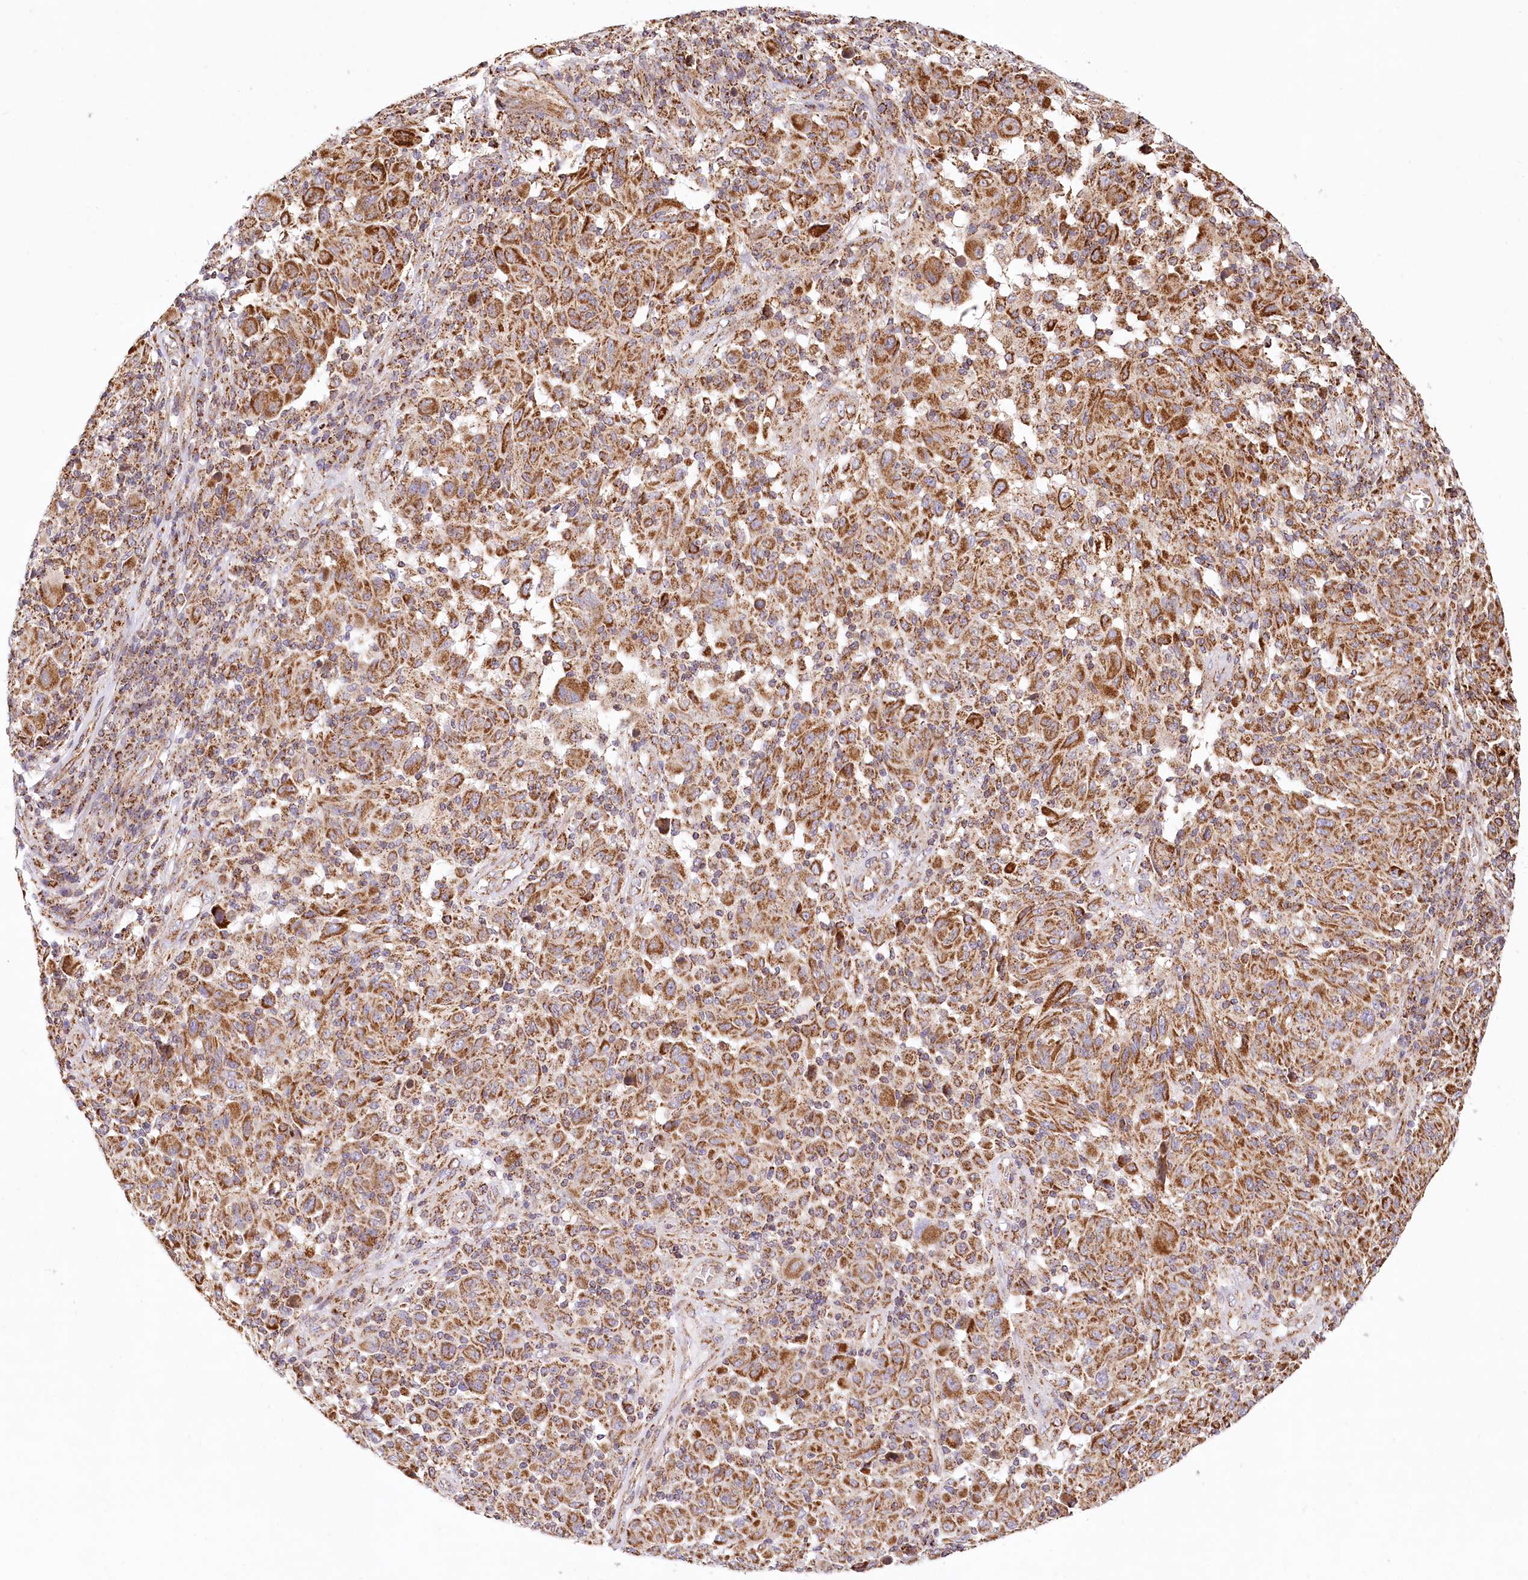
{"staining": {"intensity": "strong", "quantity": ">75%", "location": "cytoplasmic/membranous"}, "tissue": "melanoma", "cell_type": "Tumor cells", "image_type": "cancer", "snomed": [{"axis": "morphology", "description": "Malignant melanoma, NOS"}, {"axis": "topography", "description": "Skin"}], "caption": "Approximately >75% of tumor cells in human melanoma demonstrate strong cytoplasmic/membranous protein positivity as visualized by brown immunohistochemical staining.", "gene": "UMPS", "patient": {"sex": "male", "age": 53}}